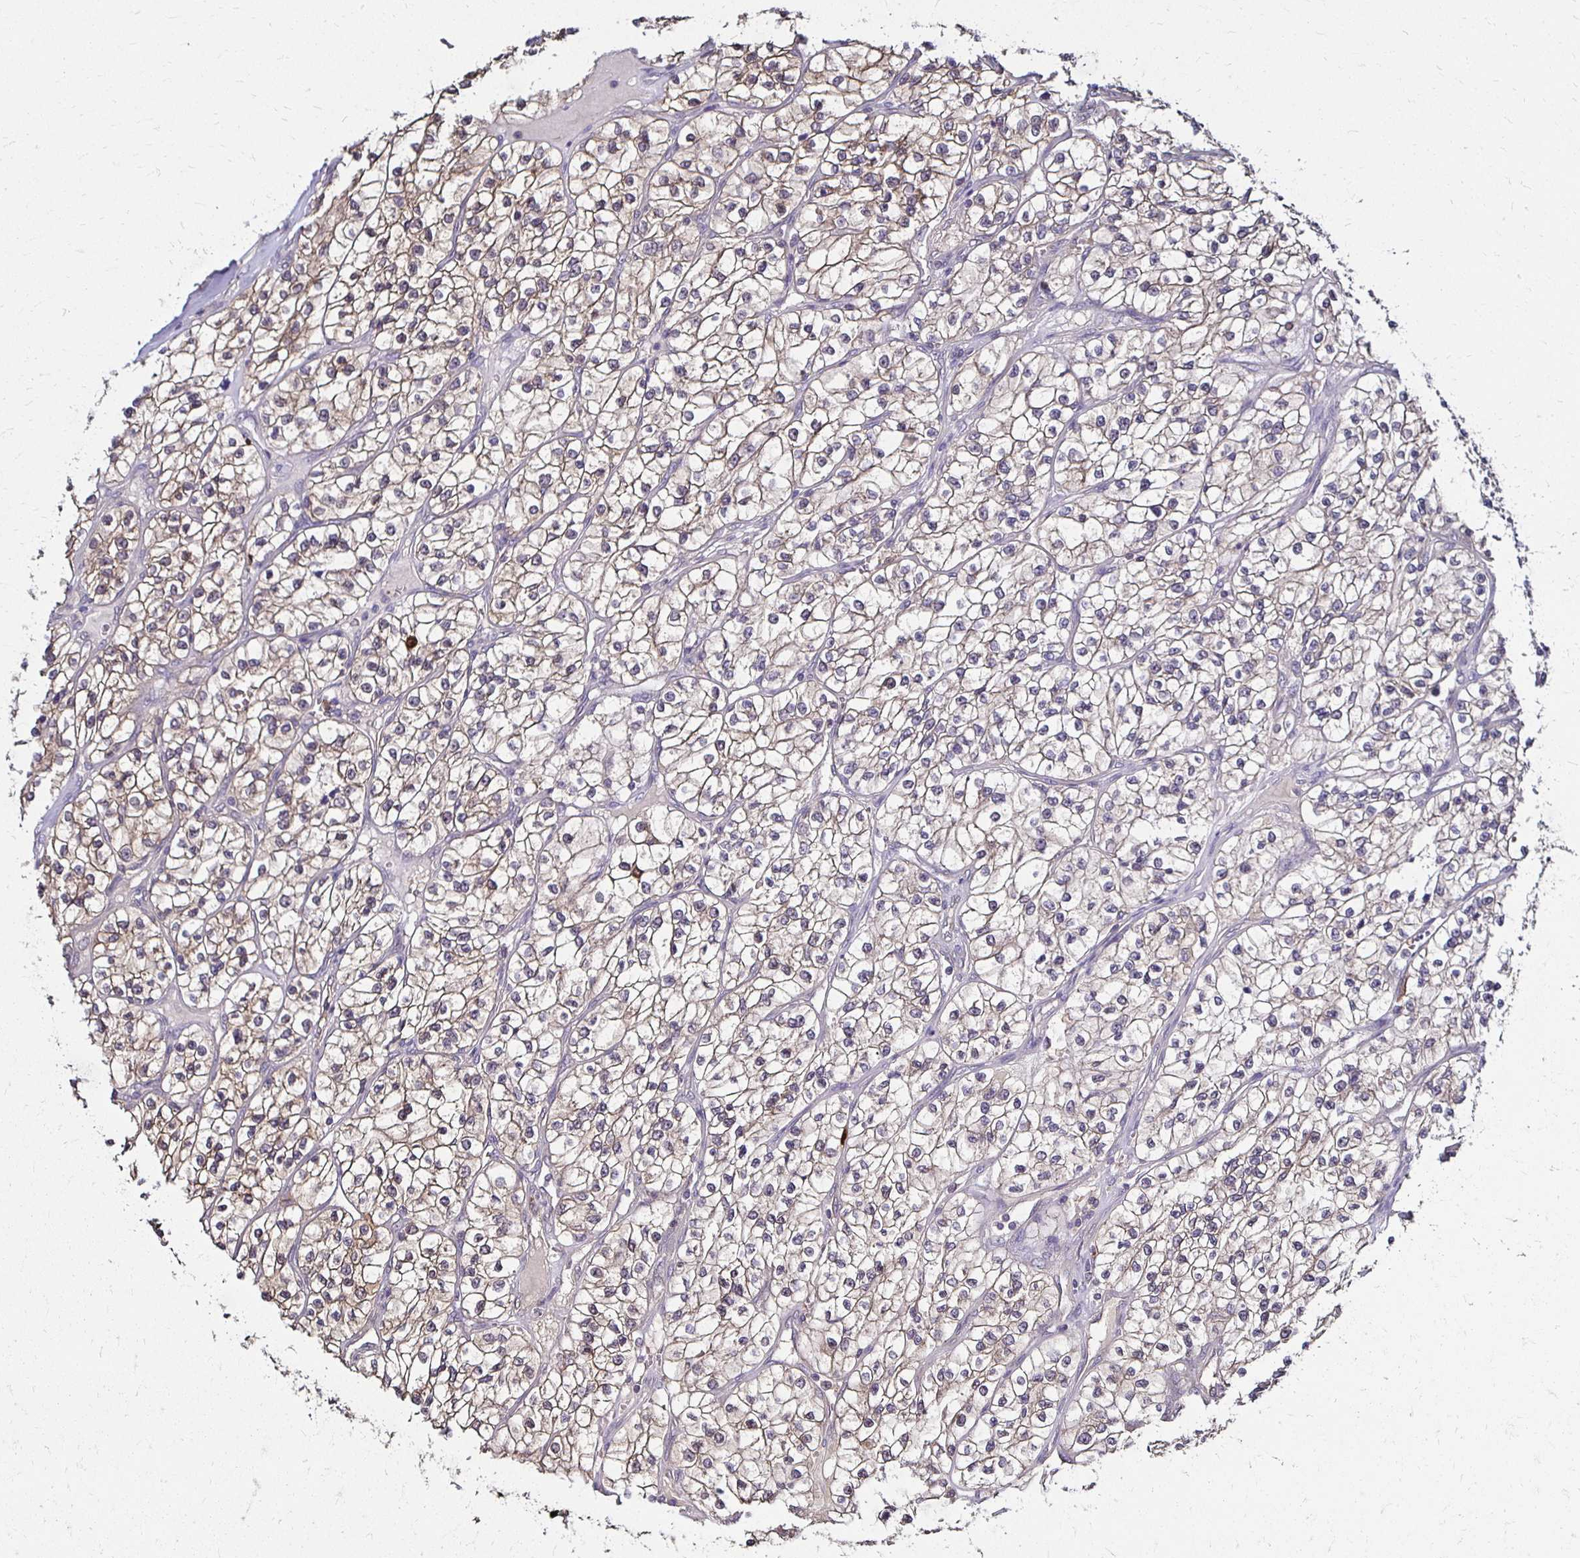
{"staining": {"intensity": "weak", "quantity": "25%-75%", "location": "cytoplasmic/membranous"}, "tissue": "renal cancer", "cell_type": "Tumor cells", "image_type": "cancer", "snomed": [{"axis": "morphology", "description": "Adenocarcinoma, NOS"}, {"axis": "topography", "description": "Kidney"}], "caption": "This histopathology image demonstrates immunohistochemistry (IHC) staining of adenocarcinoma (renal), with low weak cytoplasmic/membranous staining in about 25%-75% of tumor cells.", "gene": "TXN", "patient": {"sex": "female", "age": 57}}